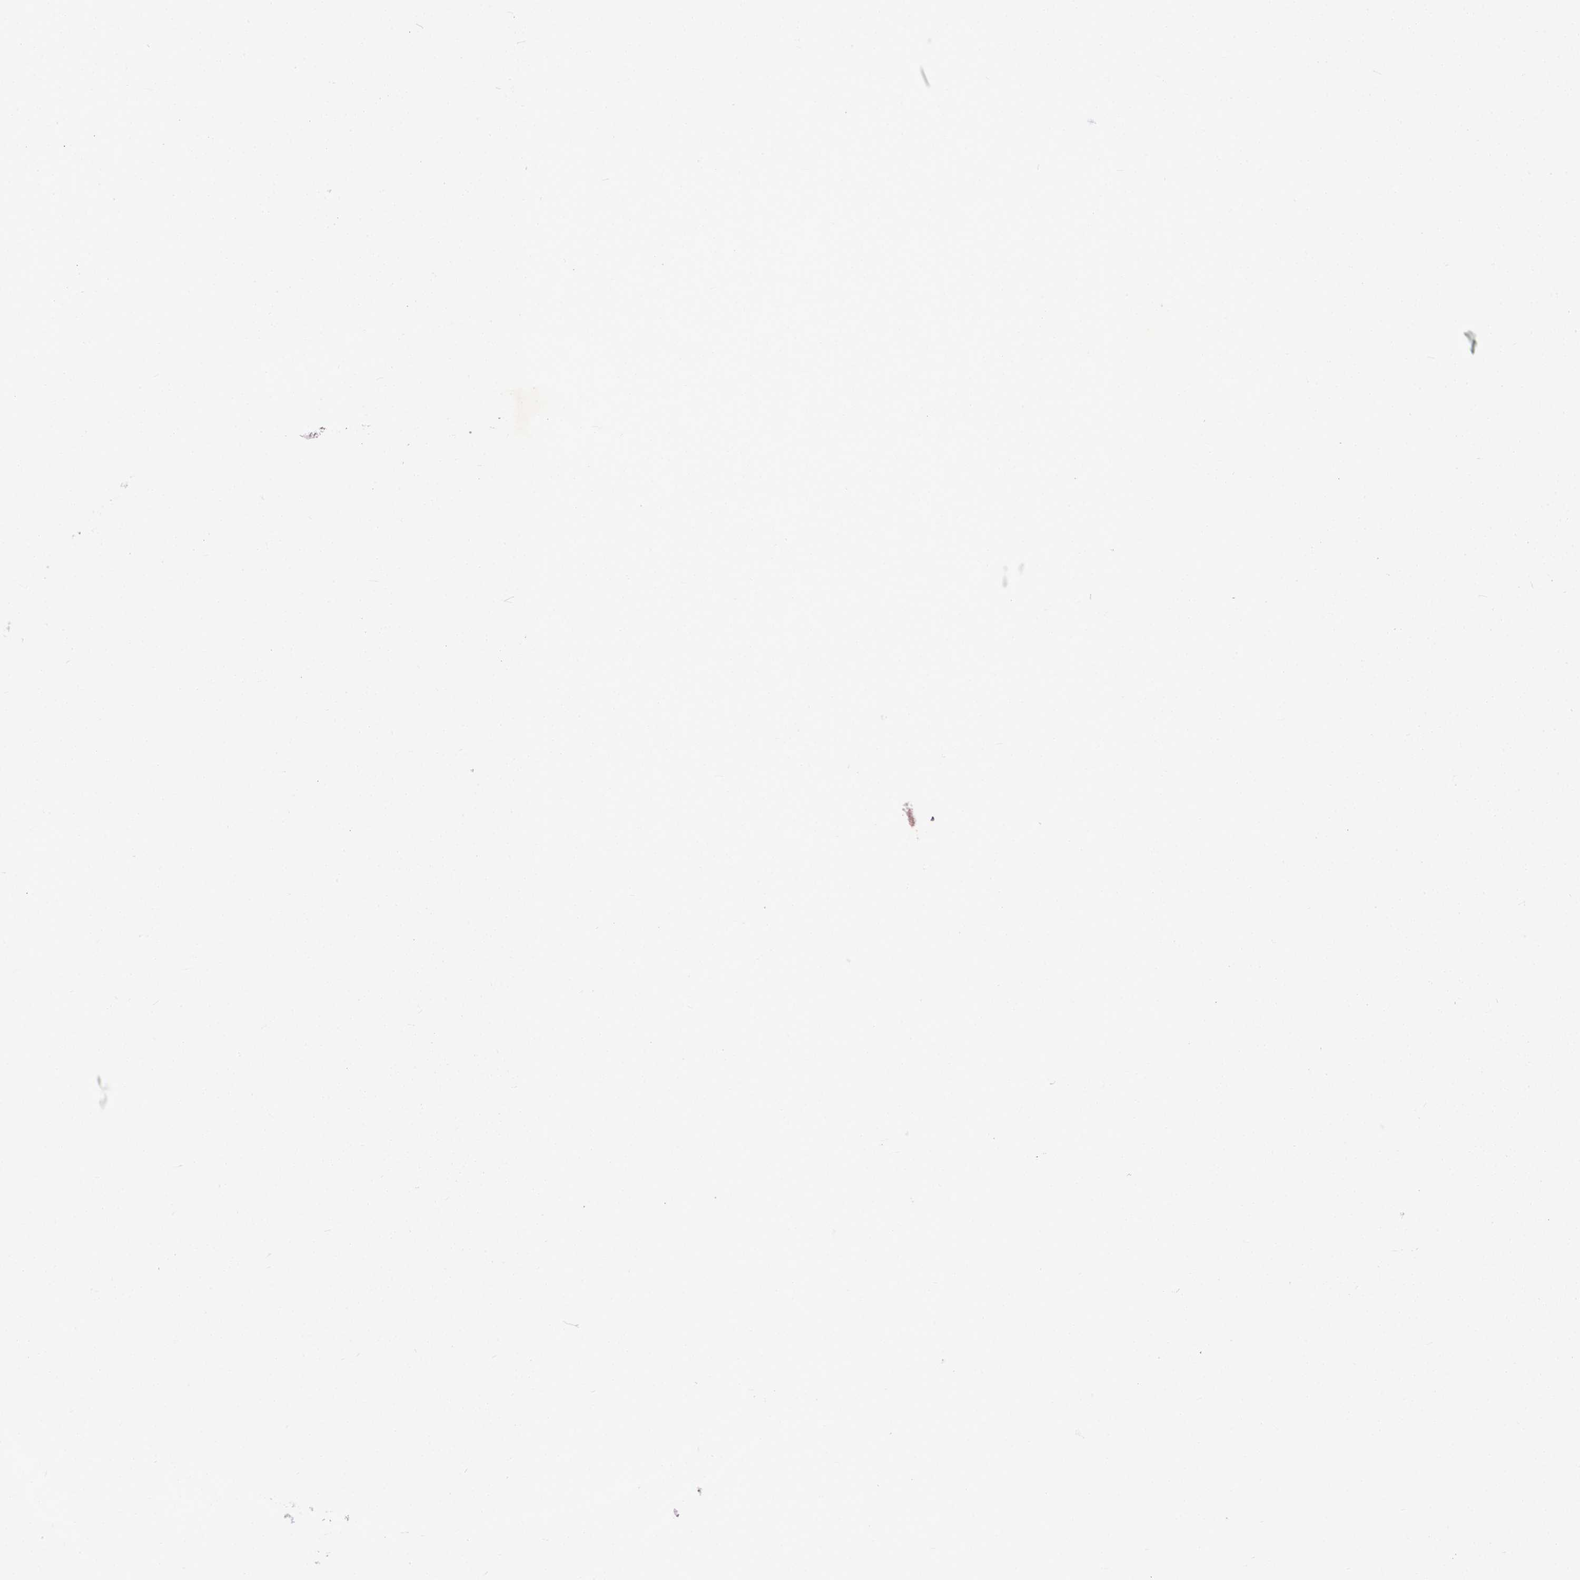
{"staining": {"intensity": "moderate", "quantity": ">75%", "location": "cytoplasmic/membranous,nuclear"}, "tissue": "prostate cancer", "cell_type": "Tumor cells", "image_type": "cancer", "snomed": [{"axis": "morphology", "description": "Adenocarcinoma, High grade"}, {"axis": "topography", "description": "Prostate"}], "caption": "Prostate cancer stained for a protein reveals moderate cytoplasmic/membranous and nuclear positivity in tumor cells.", "gene": "UBA3", "patient": {"sex": "male", "age": 63}}